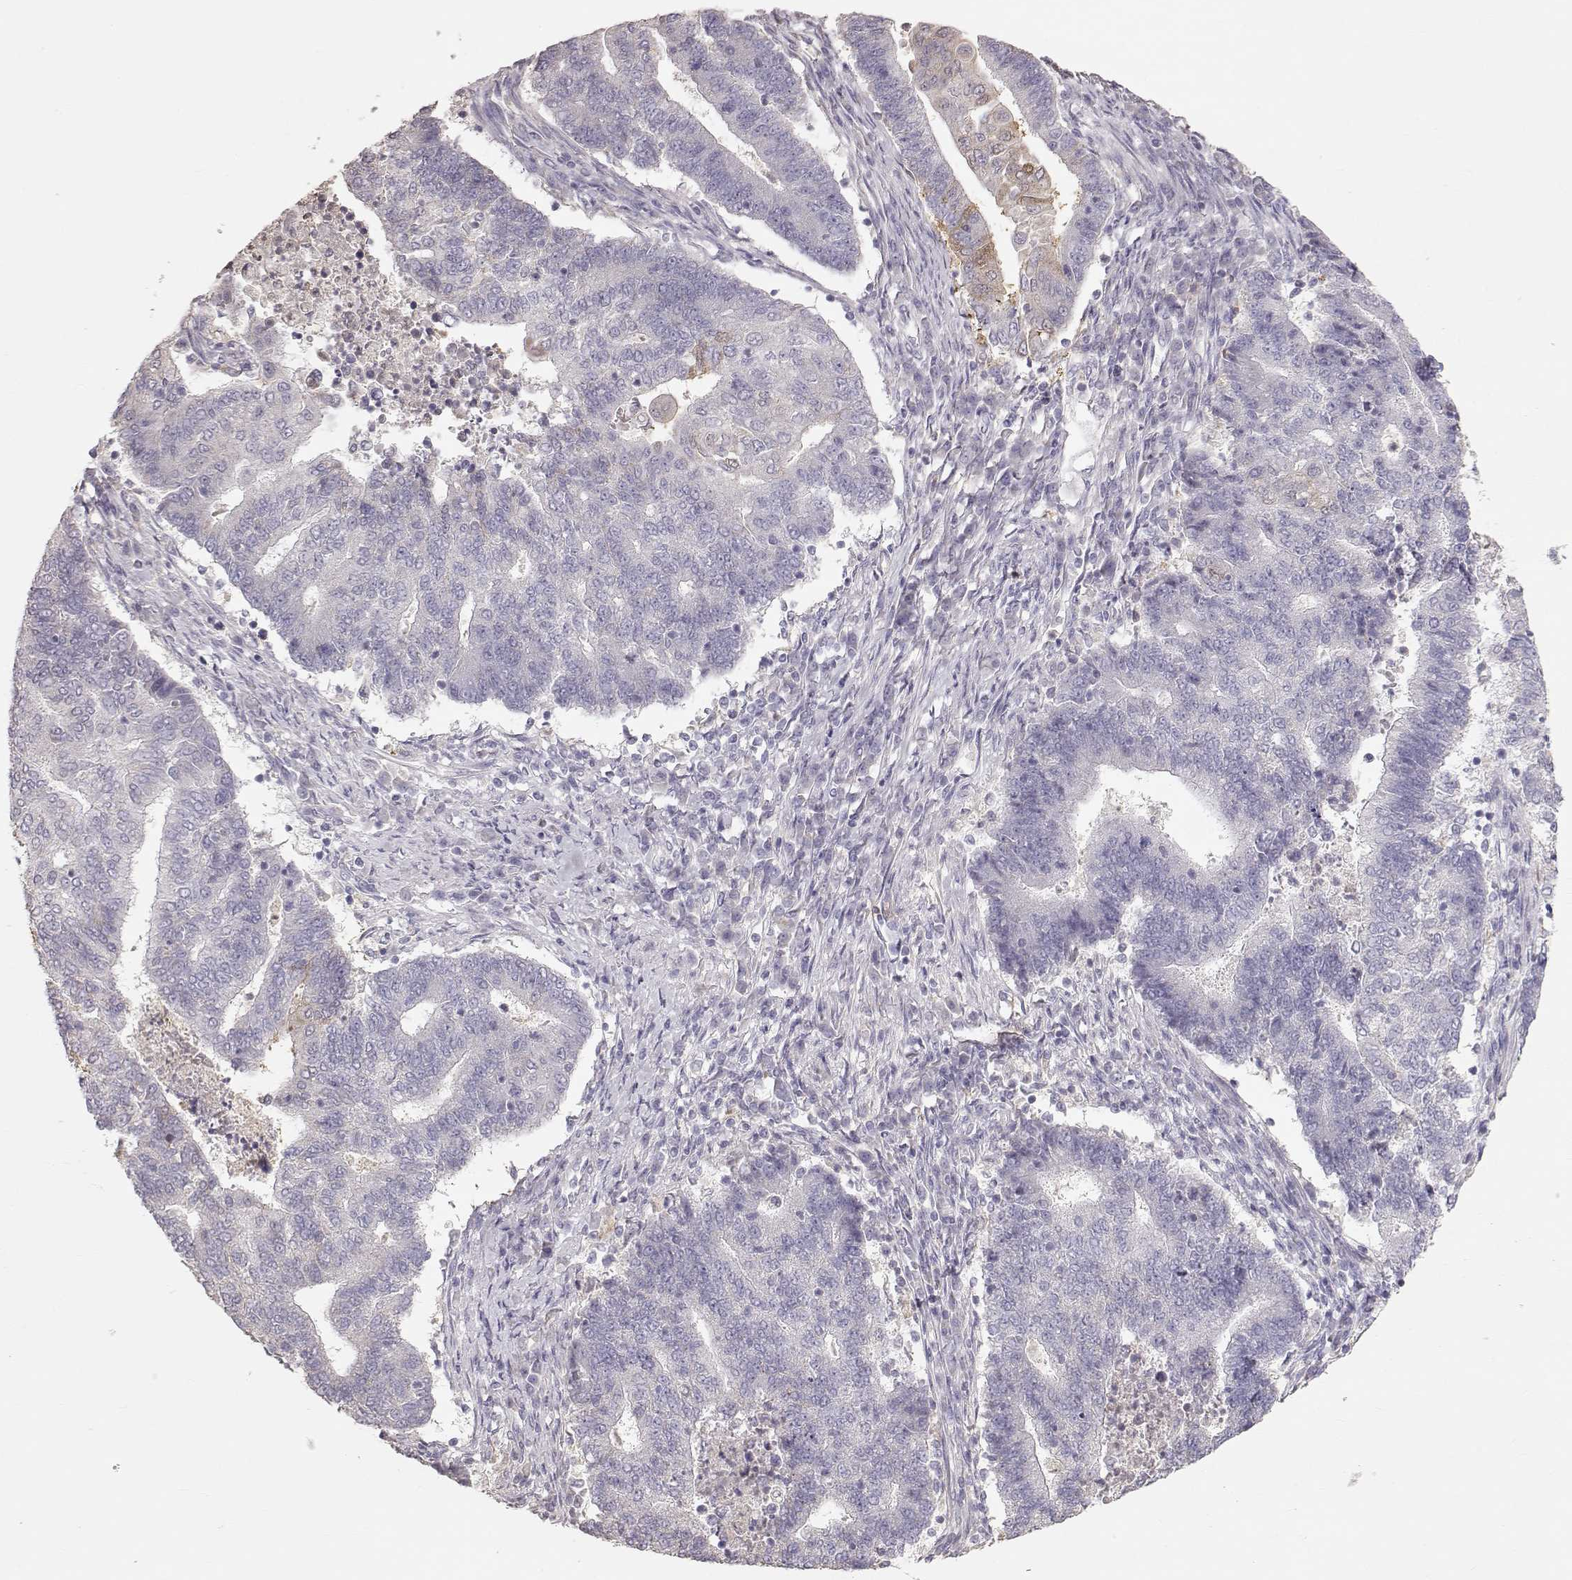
{"staining": {"intensity": "negative", "quantity": "none", "location": "none"}, "tissue": "endometrial cancer", "cell_type": "Tumor cells", "image_type": "cancer", "snomed": [{"axis": "morphology", "description": "Adenocarcinoma, NOS"}, {"axis": "topography", "description": "Uterus"}, {"axis": "topography", "description": "Endometrium"}], "caption": "Tumor cells show no significant expression in endometrial adenocarcinoma.", "gene": "POU1F1", "patient": {"sex": "female", "age": 54}}